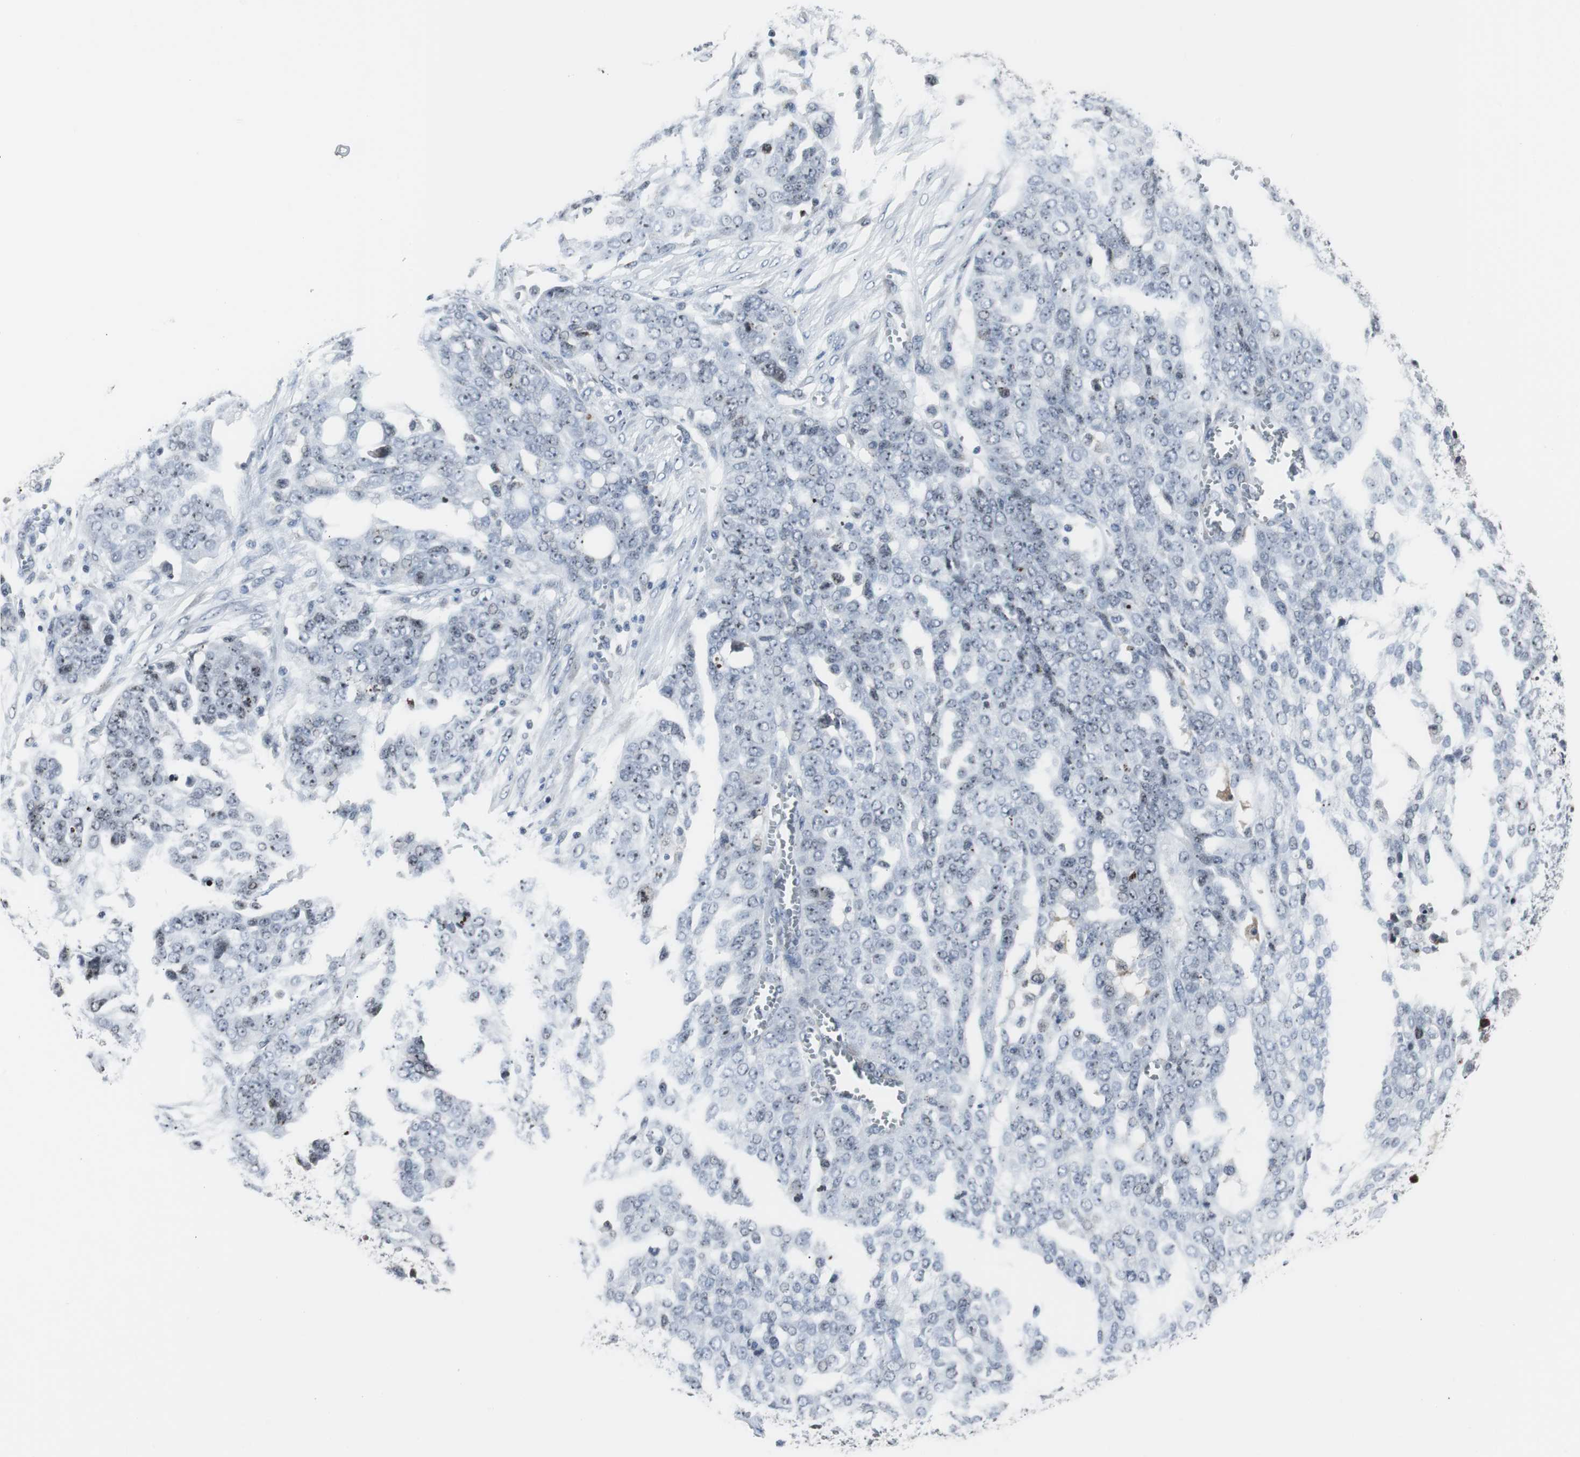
{"staining": {"intensity": "negative", "quantity": "none", "location": "none"}, "tissue": "ovarian cancer", "cell_type": "Tumor cells", "image_type": "cancer", "snomed": [{"axis": "morphology", "description": "Cystadenocarcinoma, serous, NOS"}, {"axis": "topography", "description": "Soft tissue"}, {"axis": "topography", "description": "Ovary"}], "caption": "Image shows no protein staining in tumor cells of ovarian cancer tissue.", "gene": "DOK1", "patient": {"sex": "female", "age": 57}}